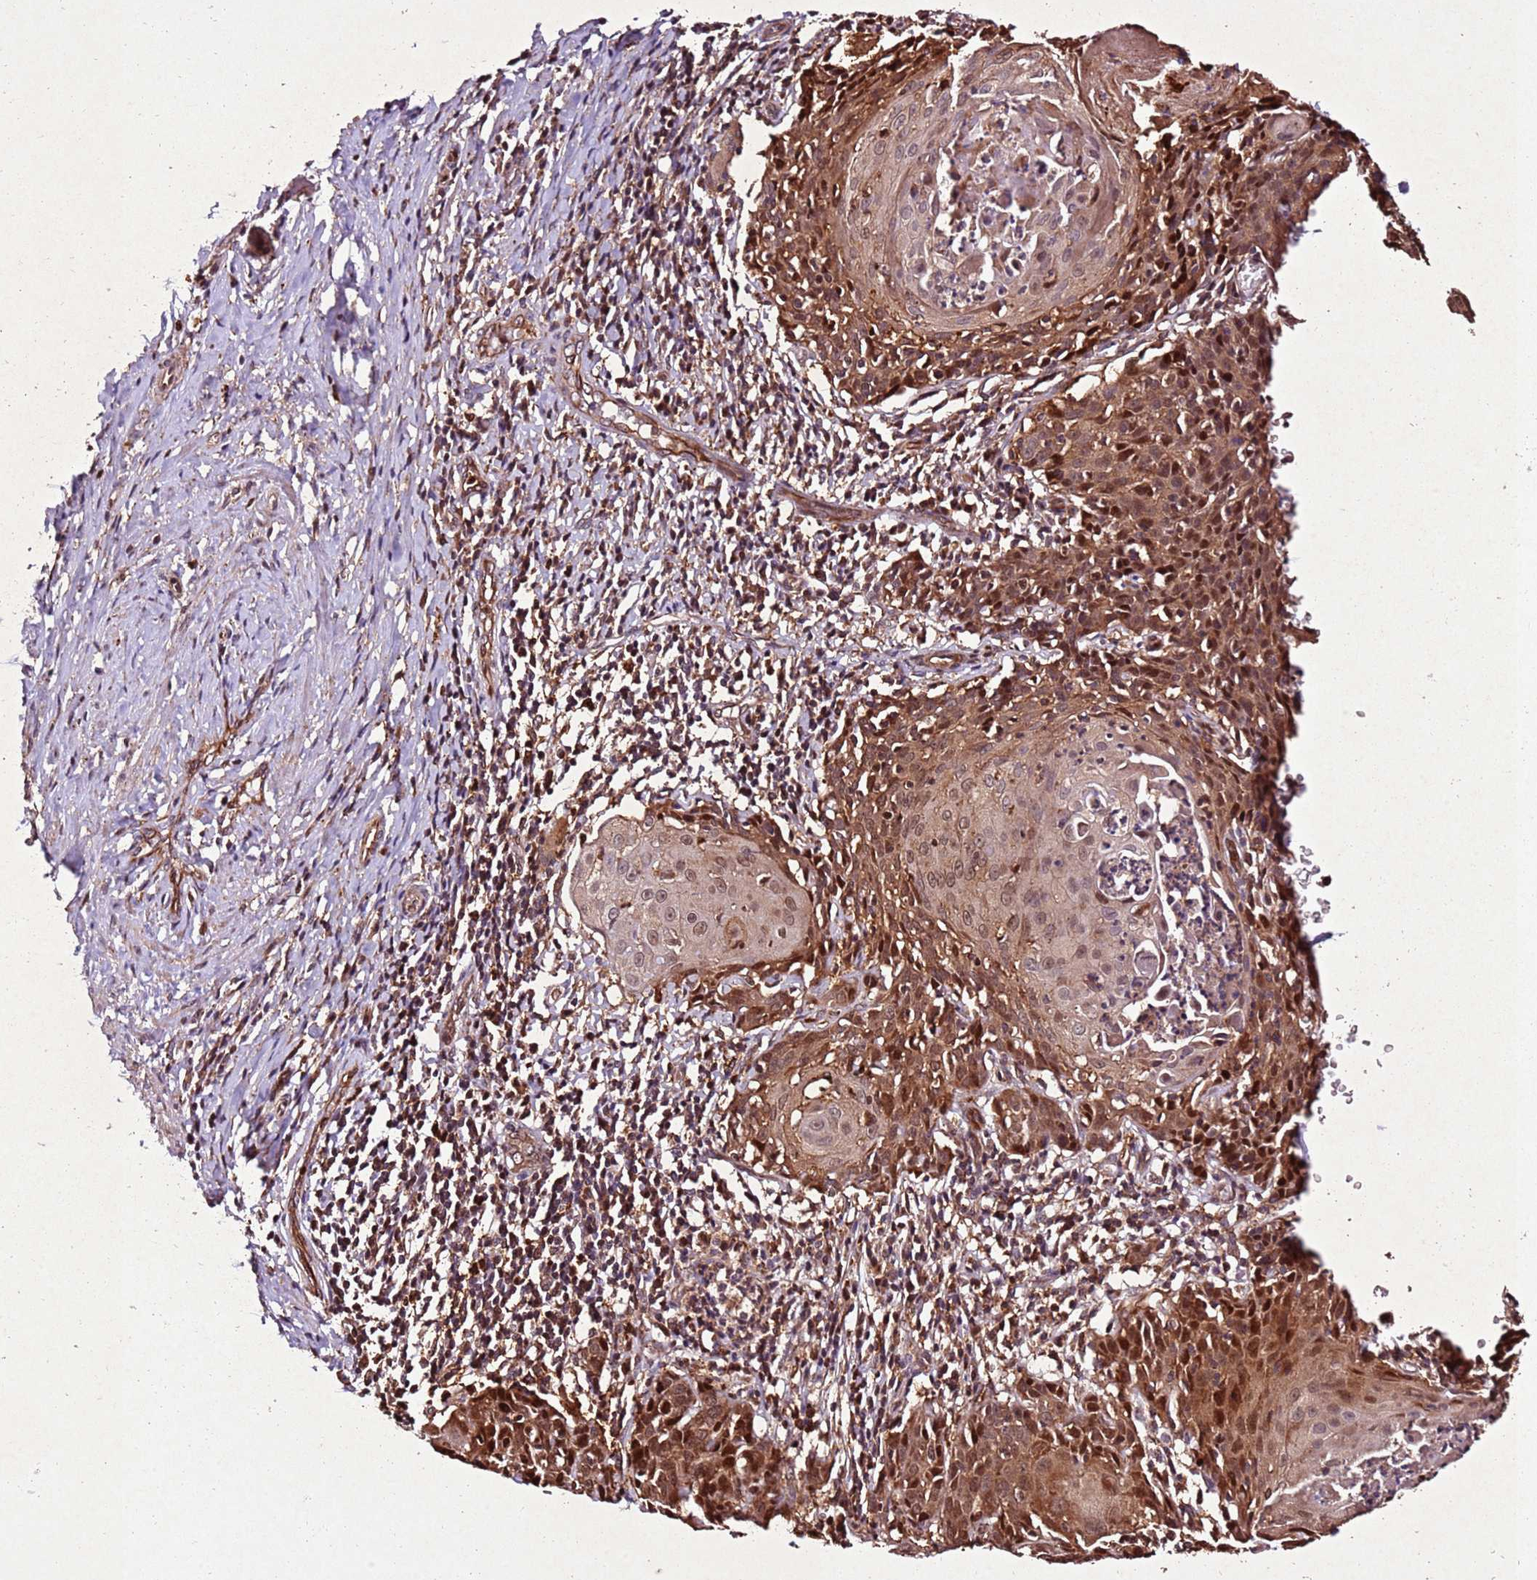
{"staining": {"intensity": "moderate", "quantity": ">75%", "location": "cytoplasmic/membranous,nuclear"}, "tissue": "cervical cancer", "cell_type": "Tumor cells", "image_type": "cancer", "snomed": [{"axis": "morphology", "description": "Squamous cell carcinoma, NOS"}, {"axis": "topography", "description": "Cervix"}], "caption": "Immunohistochemical staining of human cervical cancer (squamous cell carcinoma) exhibits medium levels of moderate cytoplasmic/membranous and nuclear protein expression in approximately >75% of tumor cells.", "gene": "PTMA", "patient": {"sex": "female", "age": 50}}